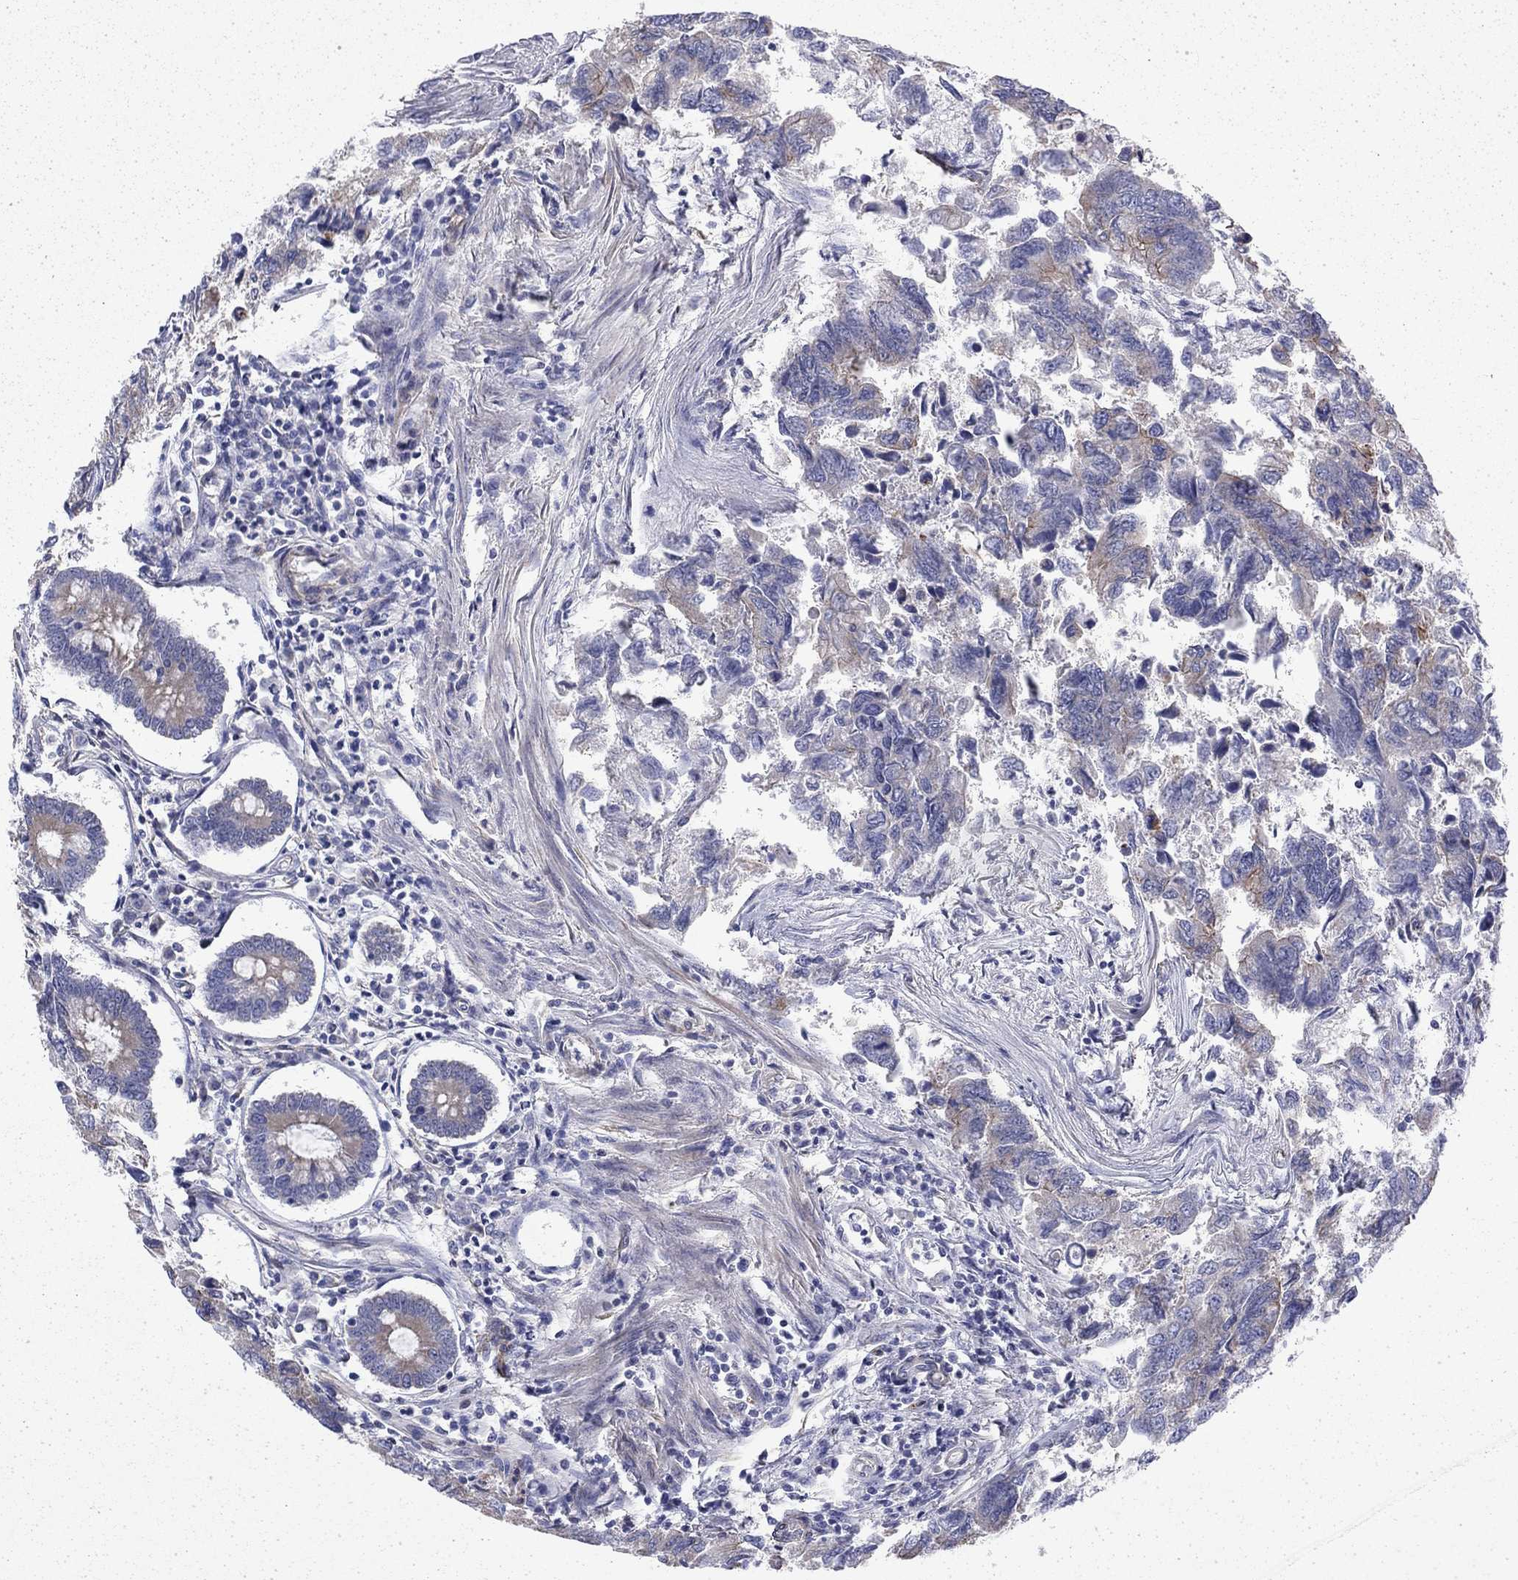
{"staining": {"intensity": "moderate", "quantity": "<25%", "location": "cytoplasmic/membranous"}, "tissue": "colorectal cancer", "cell_type": "Tumor cells", "image_type": "cancer", "snomed": [{"axis": "morphology", "description": "Adenocarcinoma, NOS"}, {"axis": "topography", "description": "Colon"}], "caption": "The histopathology image demonstrates staining of colorectal cancer, revealing moderate cytoplasmic/membranous protein positivity (brown color) within tumor cells.", "gene": "DTNA", "patient": {"sex": "female", "age": 65}}